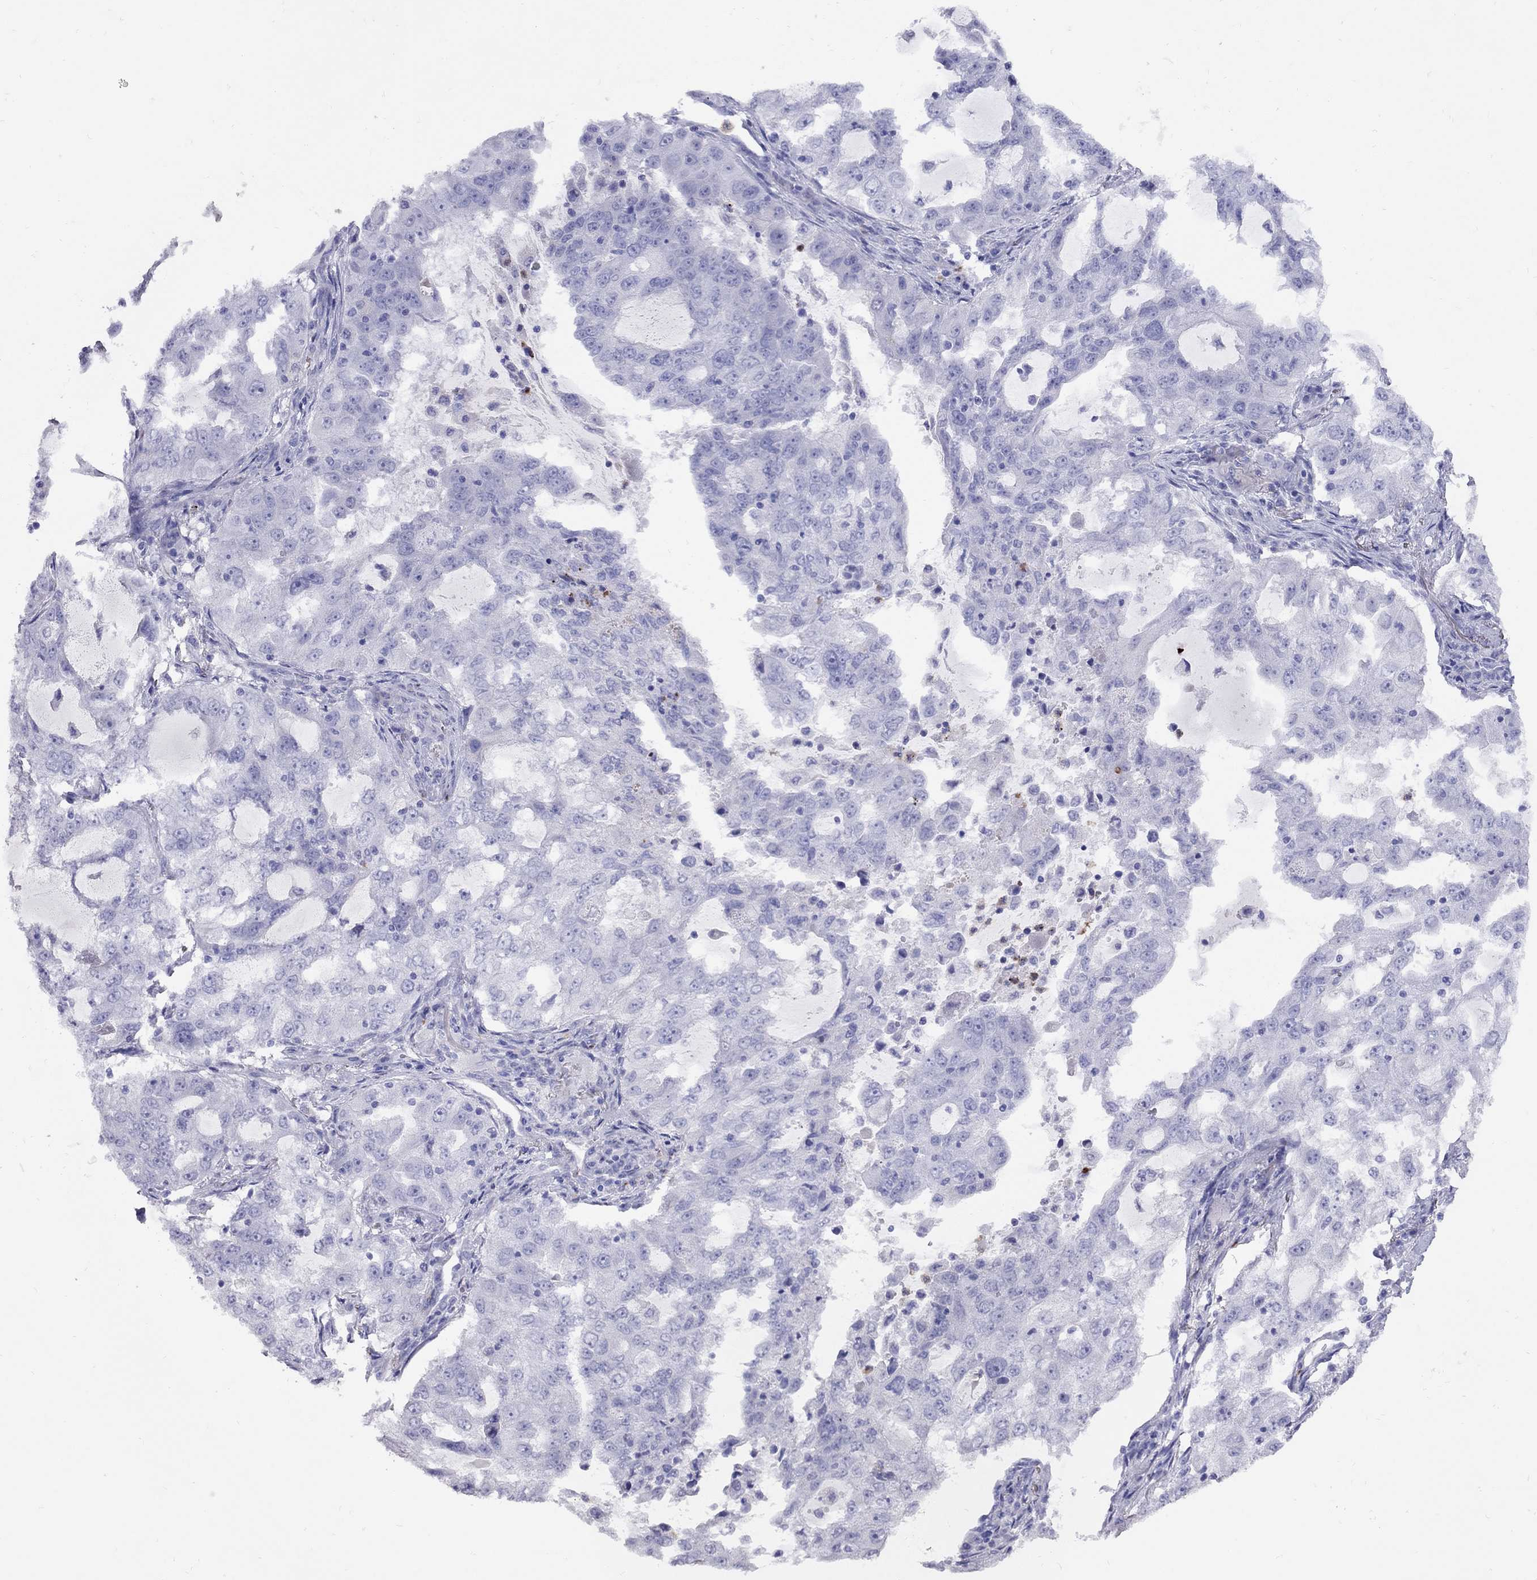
{"staining": {"intensity": "negative", "quantity": "none", "location": "none"}, "tissue": "lung cancer", "cell_type": "Tumor cells", "image_type": "cancer", "snomed": [{"axis": "morphology", "description": "Adenocarcinoma, NOS"}, {"axis": "topography", "description": "Lung"}], "caption": "Lung cancer stained for a protein using immunohistochemistry (IHC) demonstrates no expression tumor cells.", "gene": "SPINT4", "patient": {"sex": "female", "age": 61}}